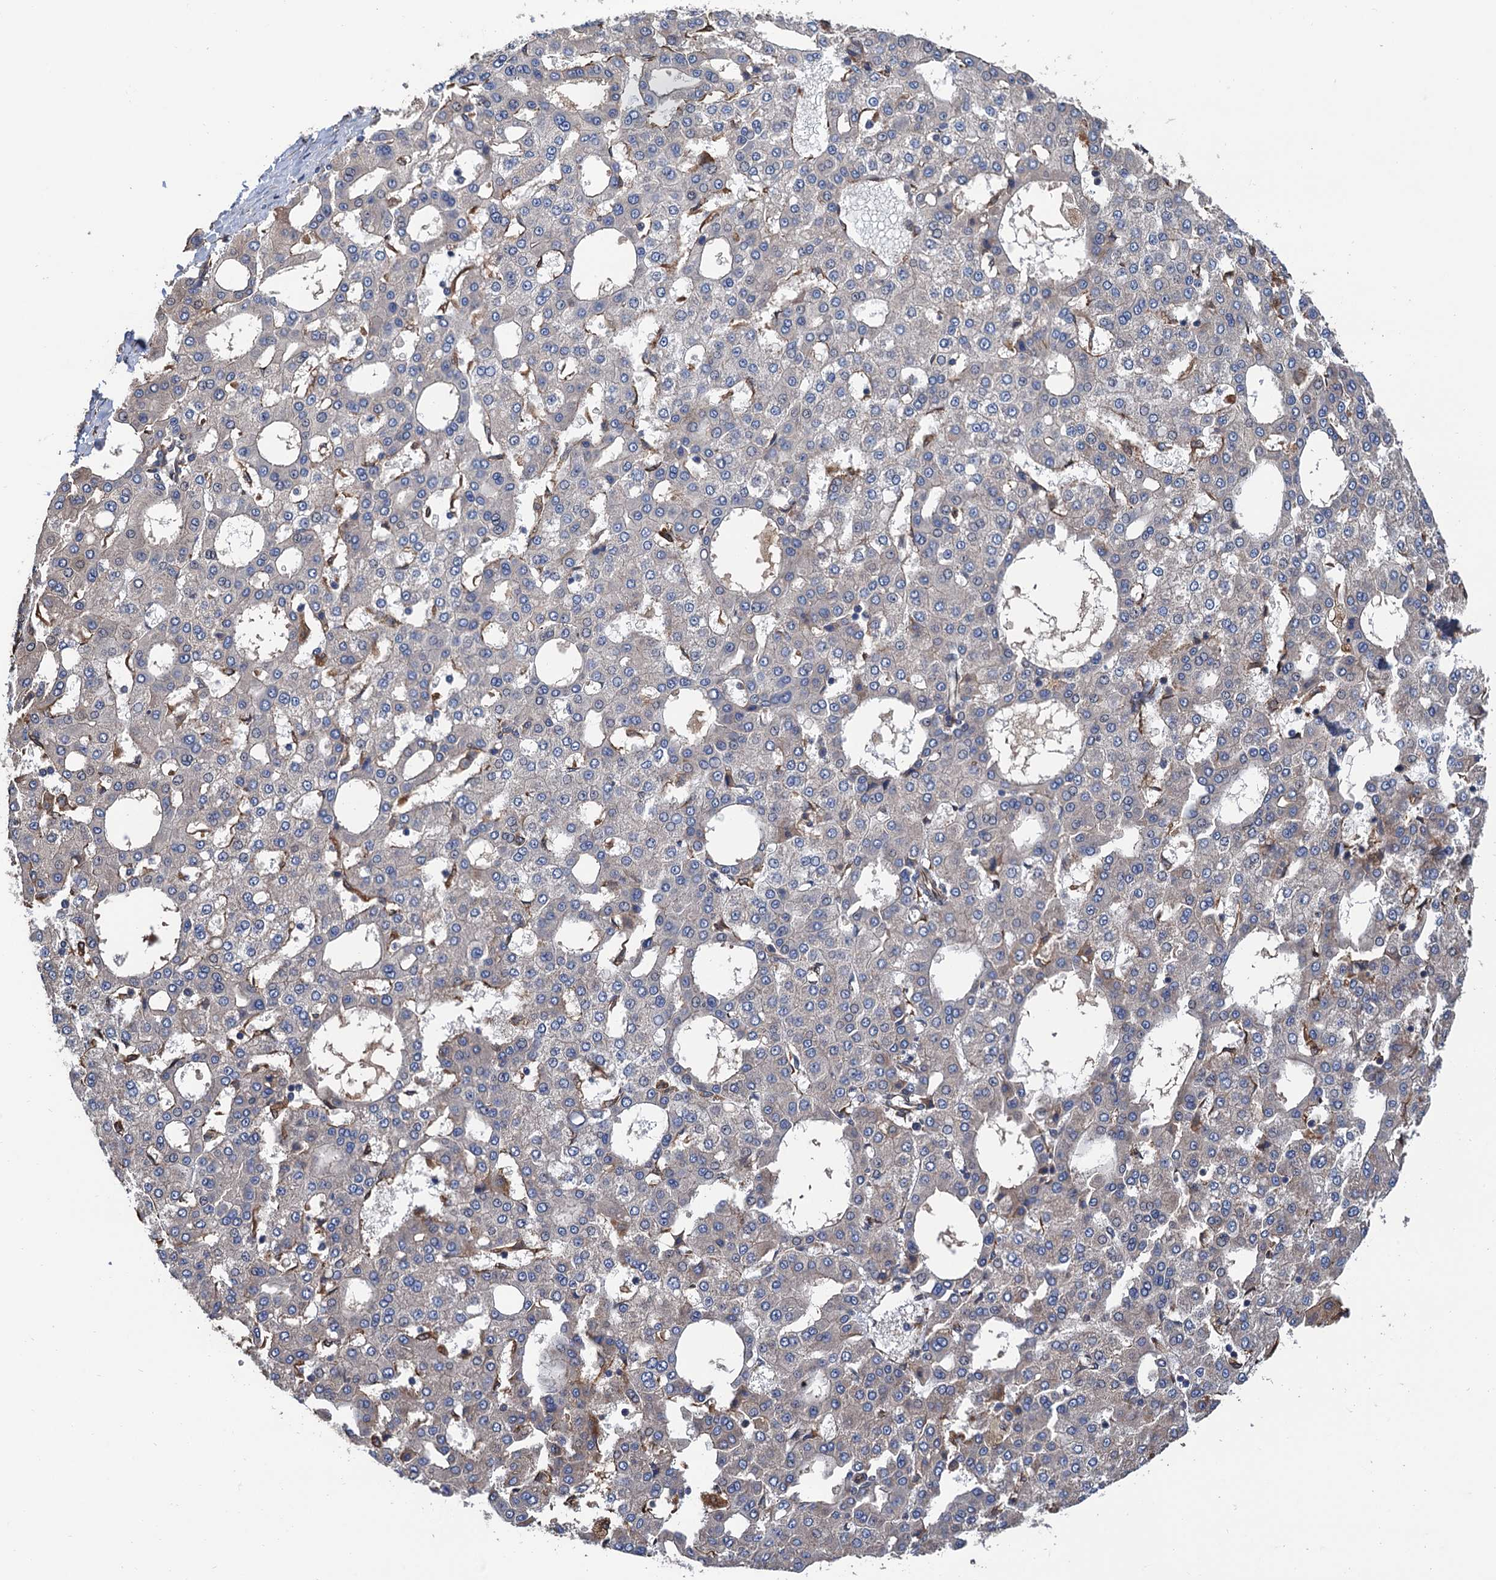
{"staining": {"intensity": "negative", "quantity": "none", "location": "none"}, "tissue": "liver cancer", "cell_type": "Tumor cells", "image_type": "cancer", "snomed": [{"axis": "morphology", "description": "Carcinoma, Hepatocellular, NOS"}, {"axis": "topography", "description": "Liver"}], "caption": "Immunohistochemistry micrograph of human liver cancer (hepatocellular carcinoma) stained for a protein (brown), which displays no staining in tumor cells.", "gene": "CNNM1", "patient": {"sex": "male", "age": 47}}